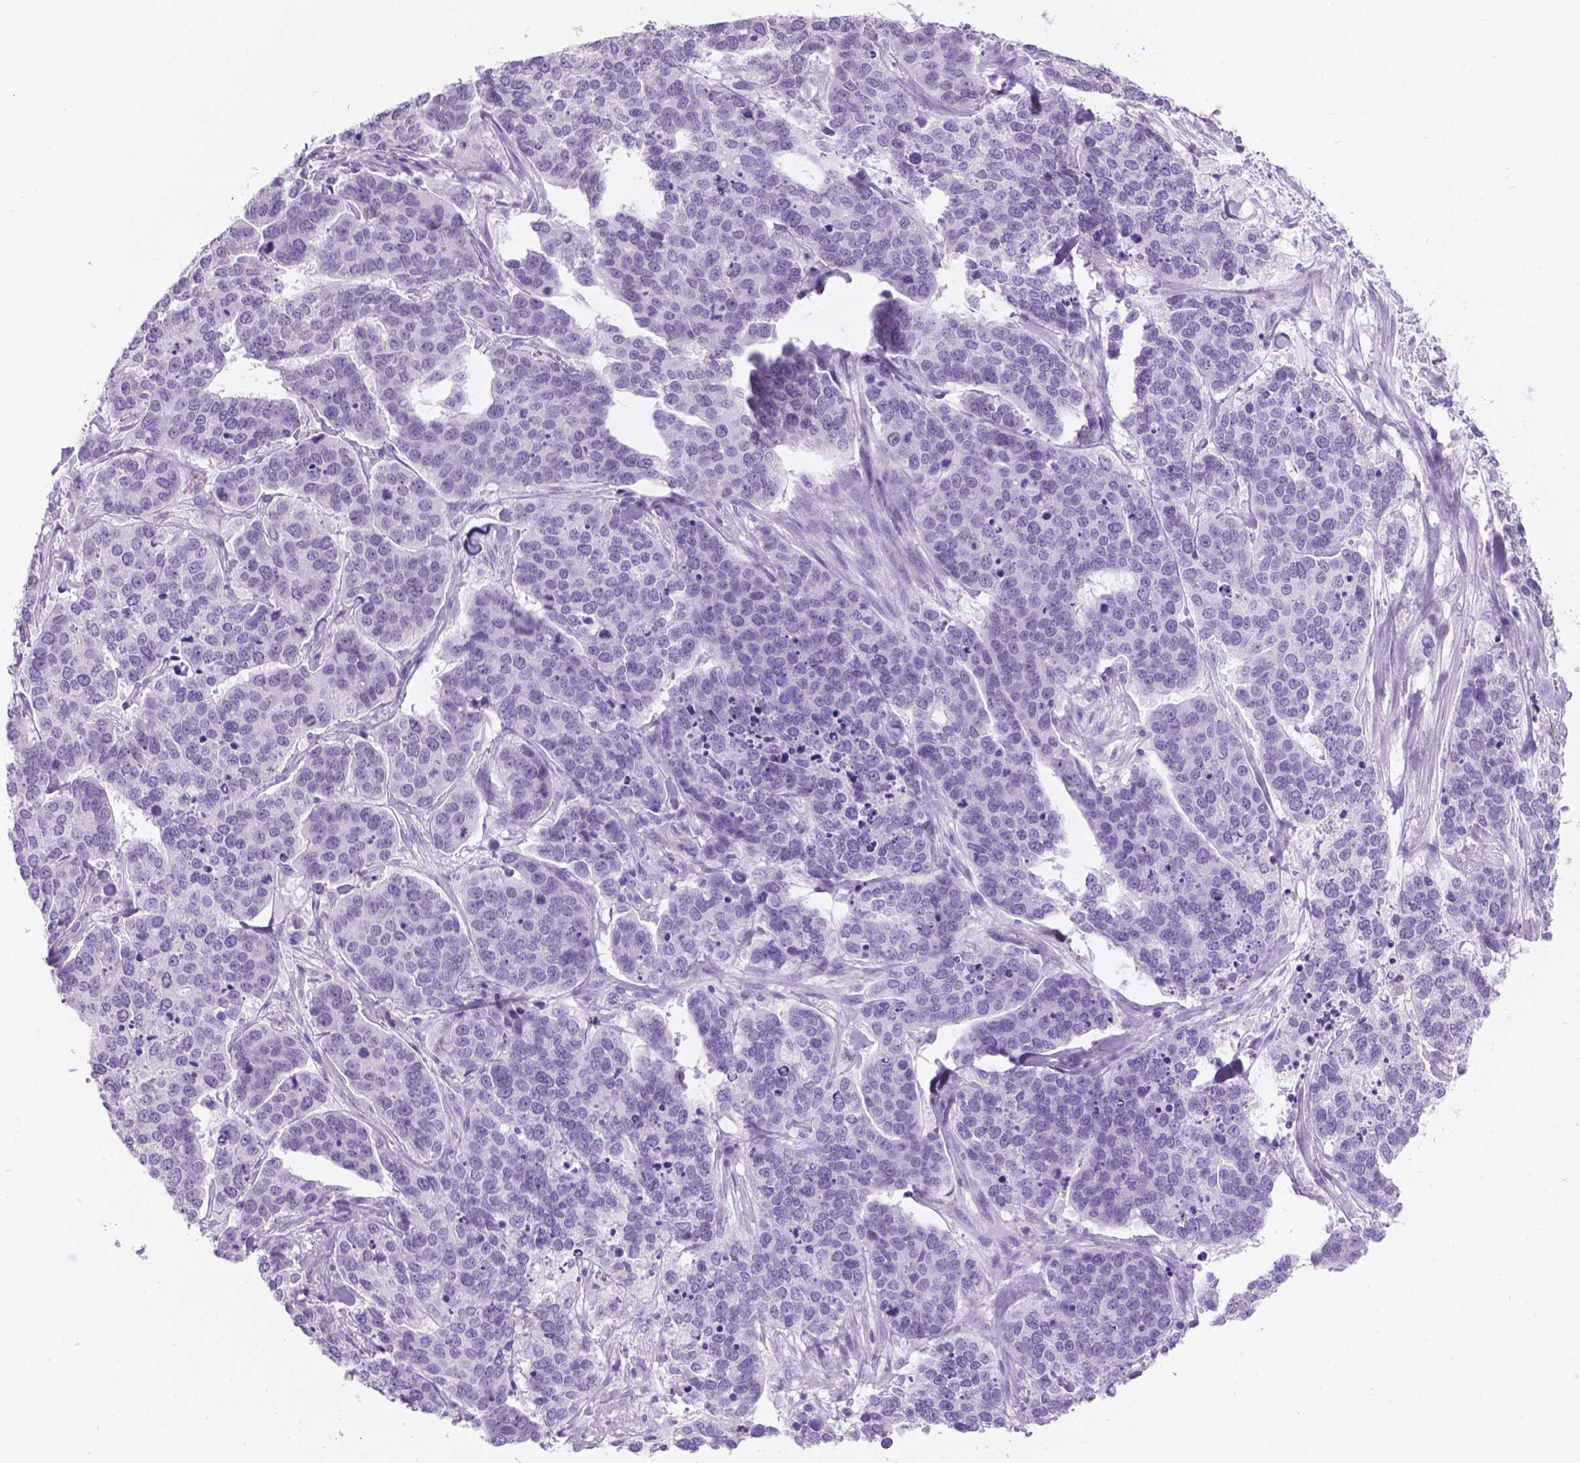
{"staining": {"intensity": "negative", "quantity": "none", "location": "none"}, "tissue": "ovarian cancer", "cell_type": "Tumor cells", "image_type": "cancer", "snomed": [{"axis": "morphology", "description": "Carcinoma, endometroid"}, {"axis": "topography", "description": "Ovary"}], "caption": "The photomicrograph reveals no staining of tumor cells in endometroid carcinoma (ovarian). (DAB immunohistochemistry, high magnification).", "gene": "GRIN2B", "patient": {"sex": "female", "age": 65}}